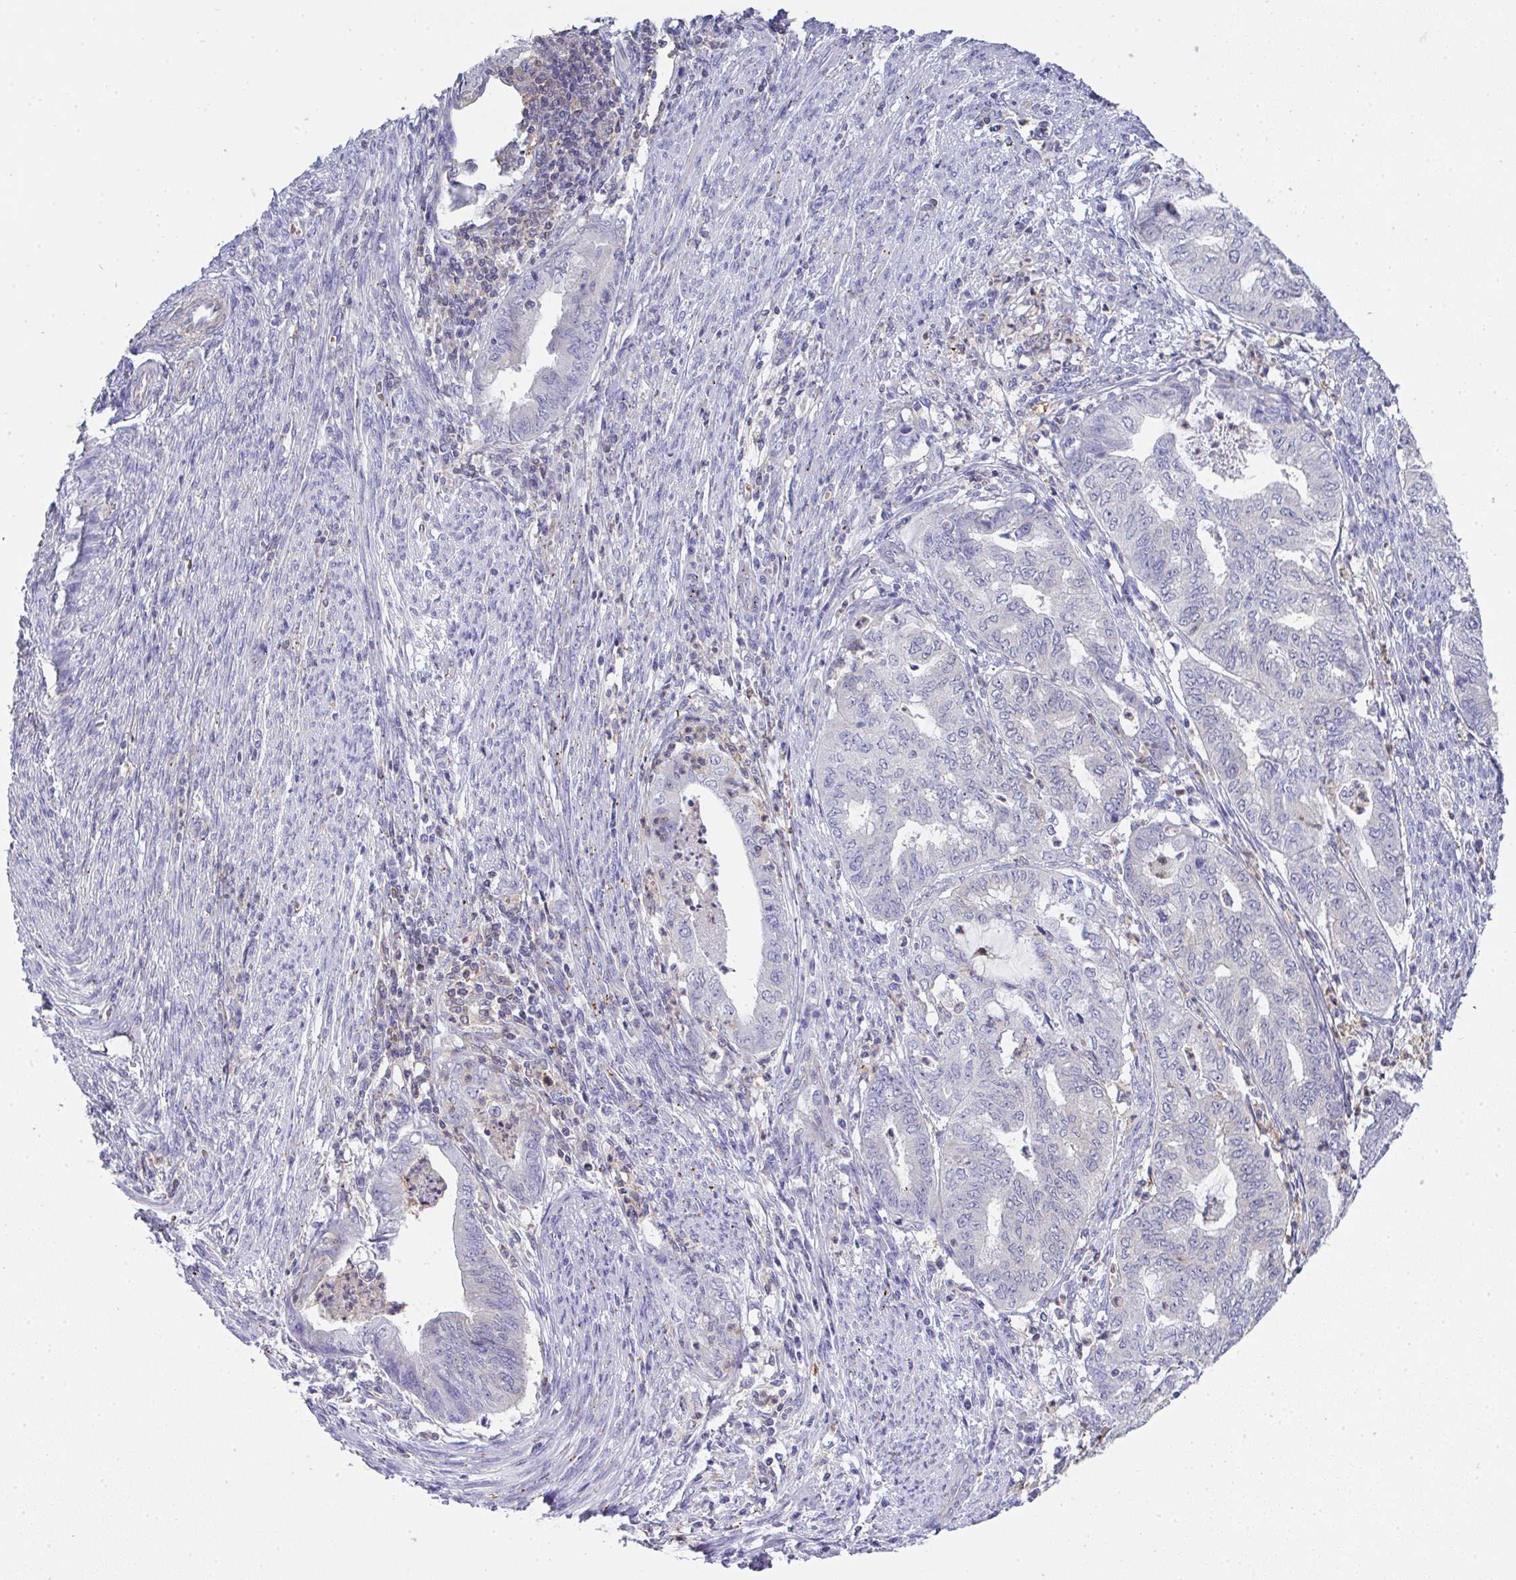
{"staining": {"intensity": "strong", "quantity": "<25%", "location": "cytoplasmic/membranous,nuclear"}, "tissue": "endometrial cancer", "cell_type": "Tumor cells", "image_type": "cancer", "snomed": [{"axis": "morphology", "description": "Adenocarcinoma, NOS"}, {"axis": "topography", "description": "Endometrium"}], "caption": "Protein analysis of endometrial adenocarcinoma tissue shows strong cytoplasmic/membranous and nuclear staining in about <25% of tumor cells. (DAB IHC with brightfield microscopy, high magnification).", "gene": "TNFAIP8", "patient": {"sex": "female", "age": 79}}